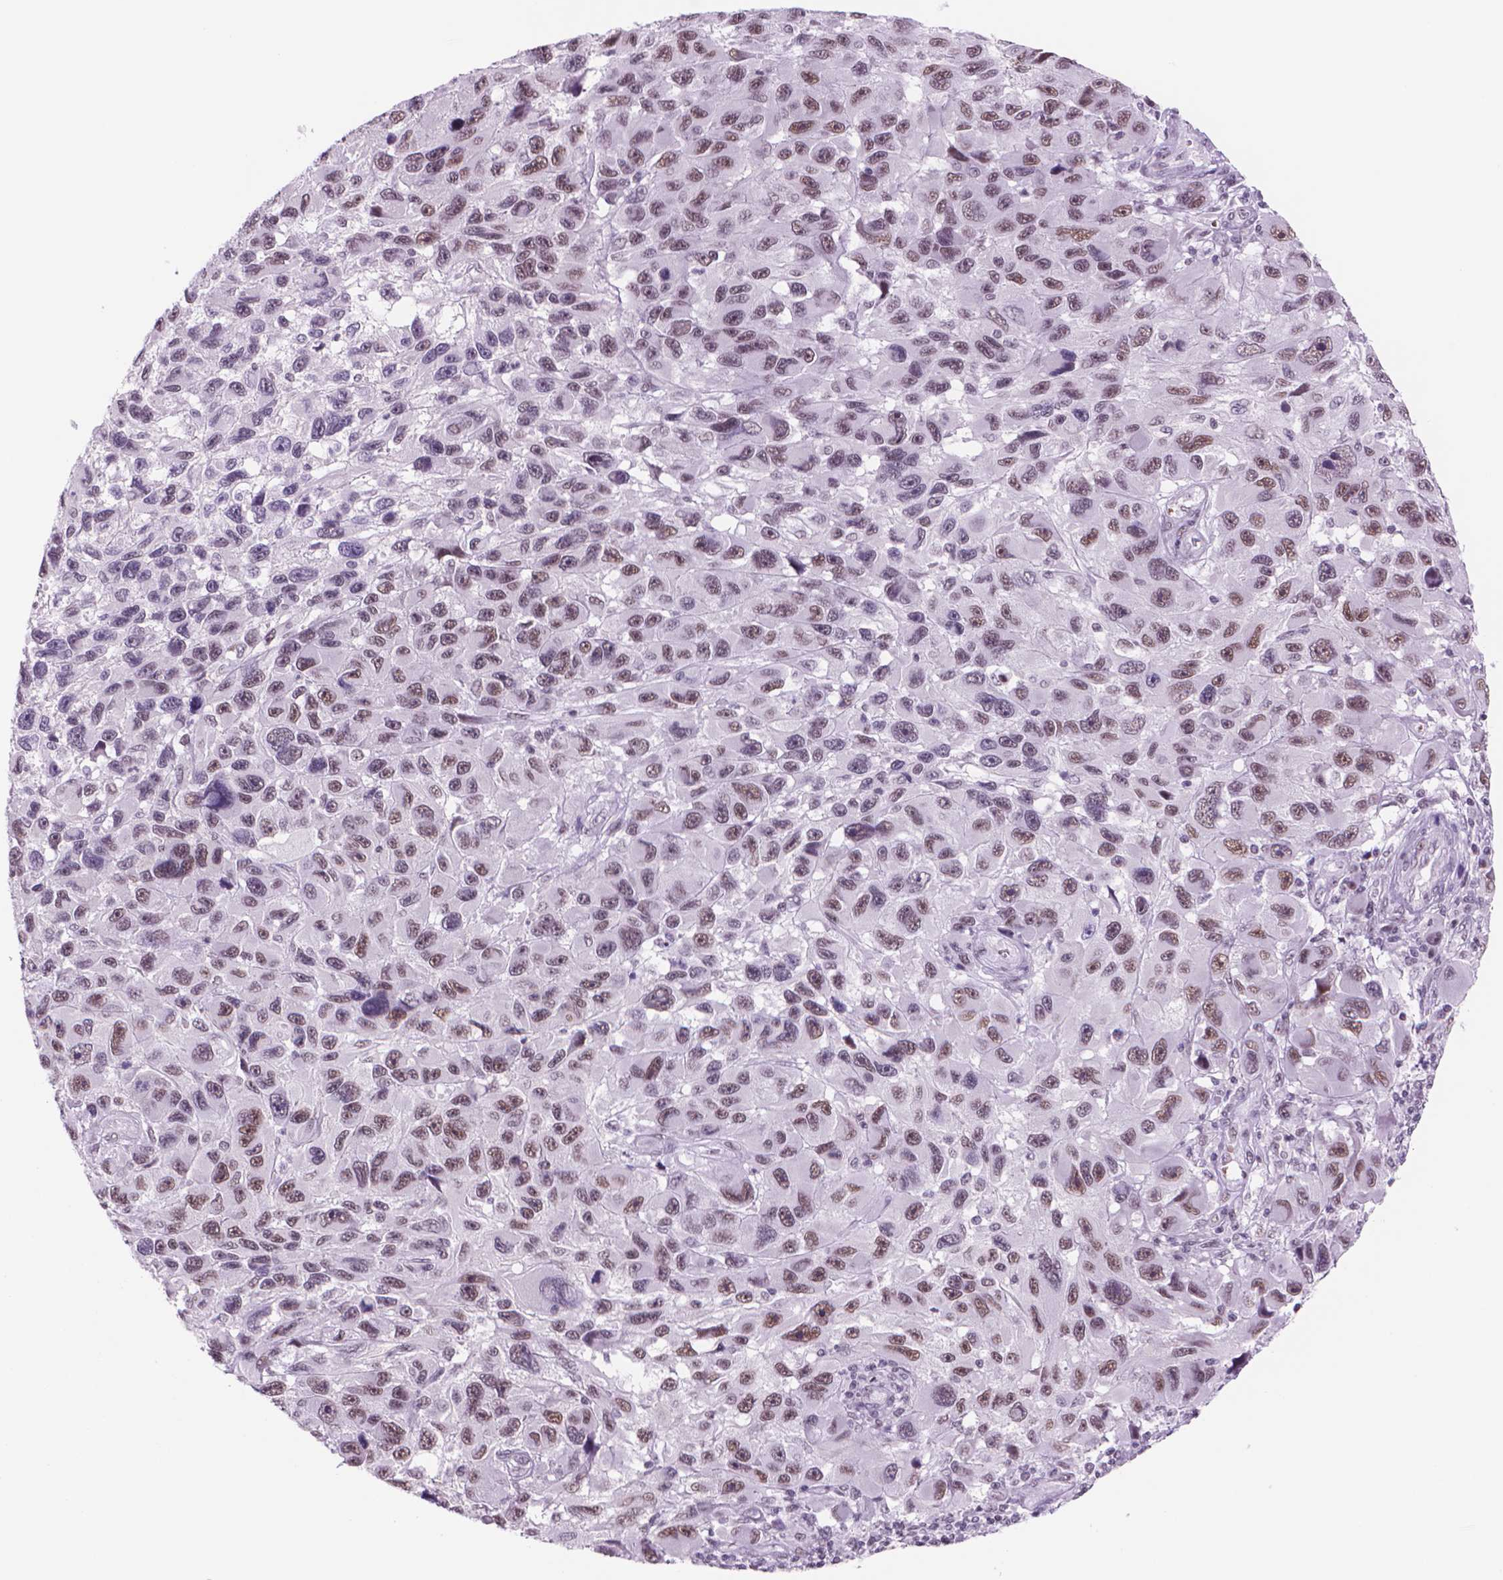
{"staining": {"intensity": "moderate", "quantity": "25%-75%", "location": "nuclear"}, "tissue": "melanoma", "cell_type": "Tumor cells", "image_type": "cancer", "snomed": [{"axis": "morphology", "description": "Malignant melanoma, NOS"}, {"axis": "topography", "description": "Skin"}], "caption": "Tumor cells demonstrate medium levels of moderate nuclear expression in approximately 25%-75% of cells in human malignant melanoma.", "gene": "POLR3D", "patient": {"sex": "male", "age": 53}}